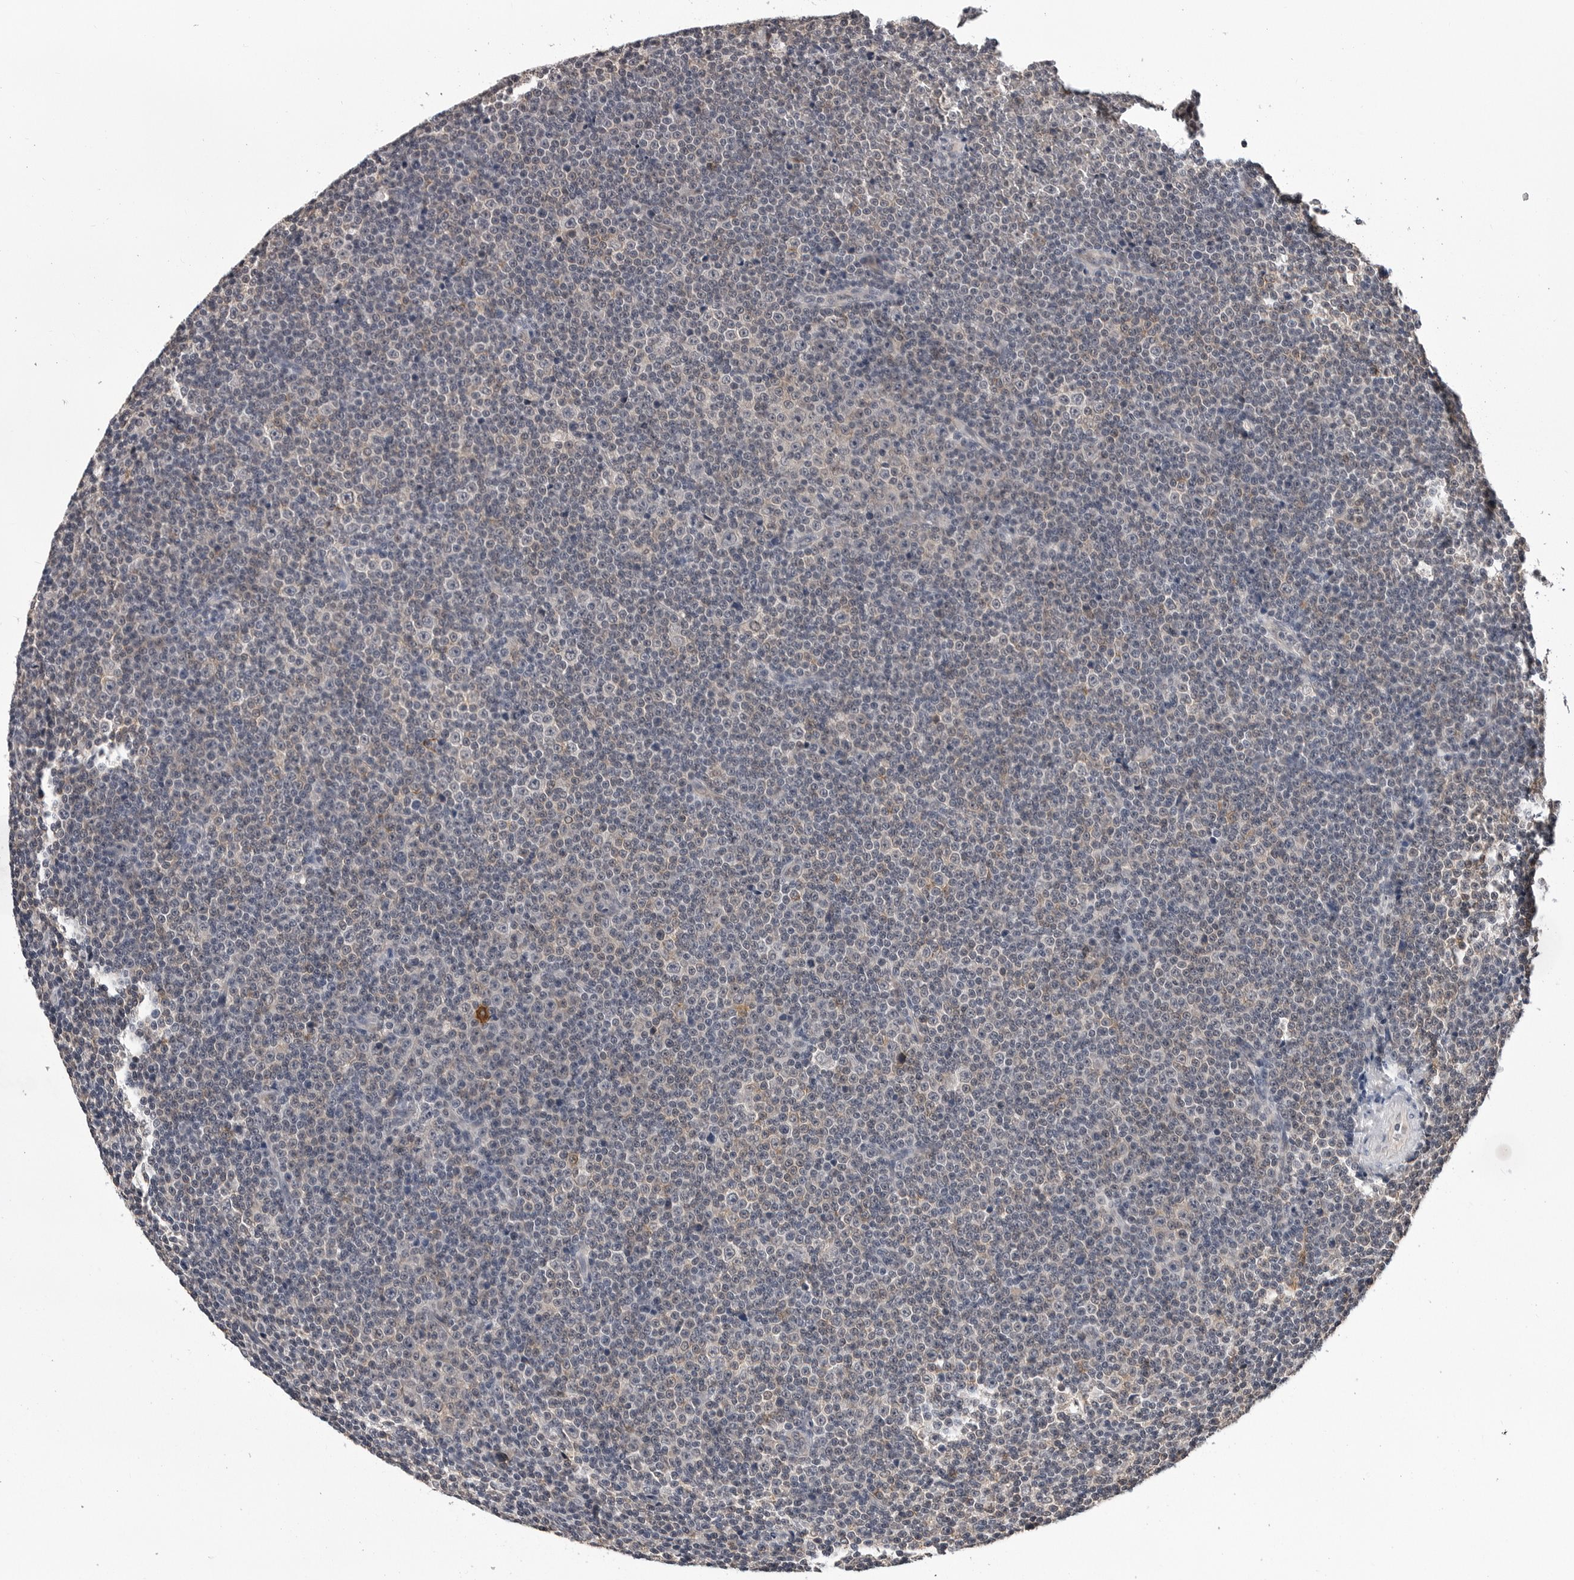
{"staining": {"intensity": "negative", "quantity": "none", "location": "none"}, "tissue": "lymphoma", "cell_type": "Tumor cells", "image_type": "cancer", "snomed": [{"axis": "morphology", "description": "Malignant lymphoma, non-Hodgkin's type, Low grade"}, {"axis": "topography", "description": "Lymph node"}], "caption": "Lymphoma was stained to show a protein in brown. There is no significant positivity in tumor cells.", "gene": "TRMT13", "patient": {"sex": "female", "age": 67}}